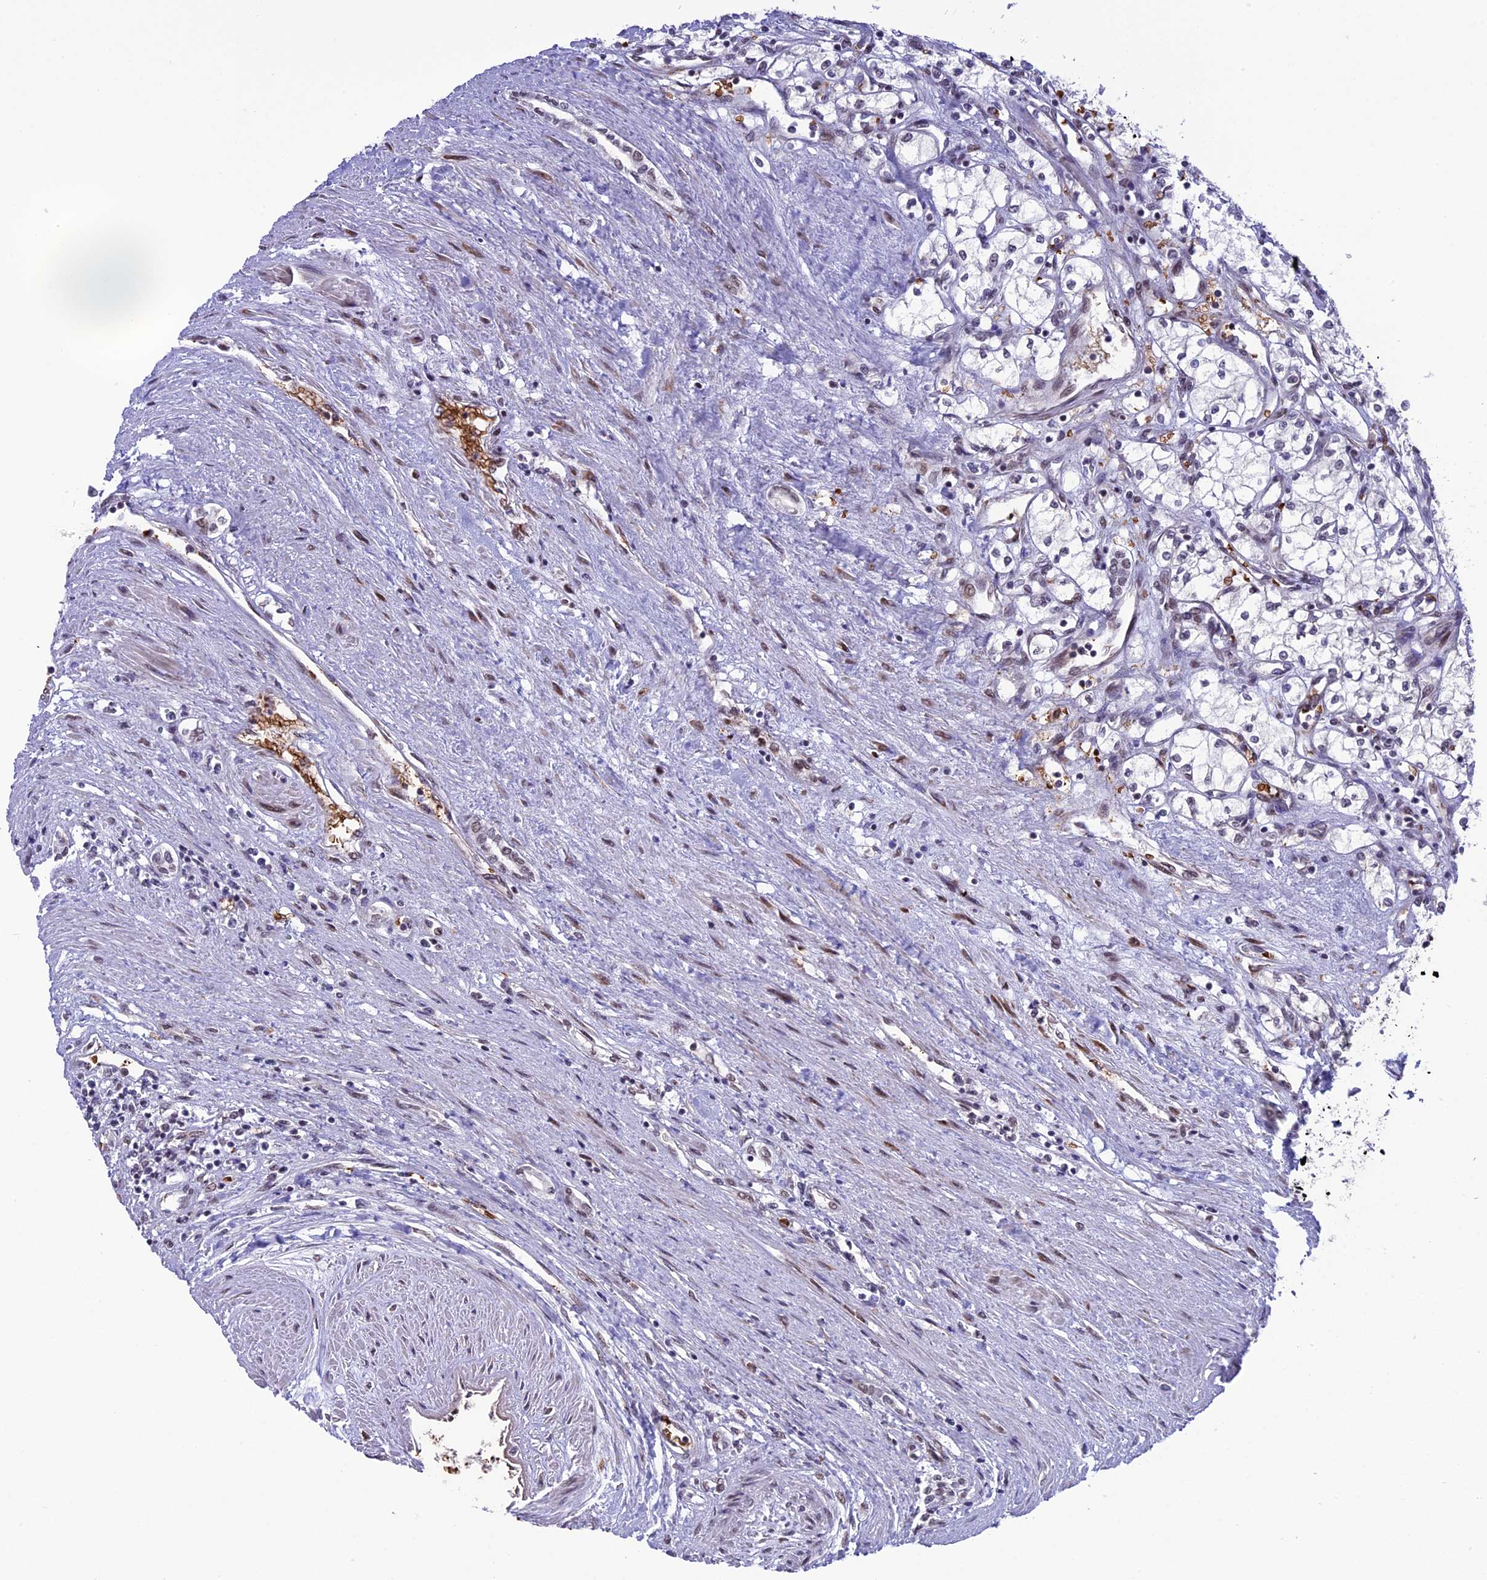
{"staining": {"intensity": "negative", "quantity": "none", "location": "none"}, "tissue": "renal cancer", "cell_type": "Tumor cells", "image_type": "cancer", "snomed": [{"axis": "morphology", "description": "Adenocarcinoma, NOS"}, {"axis": "topography", "description": "Kidney"}], "caption": "DAB immunohistochemical staining of human renal cancer (adenocarcinoma) exhibits no significant staining in tumor cells.", "gene": "MPHOSPH8", "patient": {"sex": "male", "age": 59}}